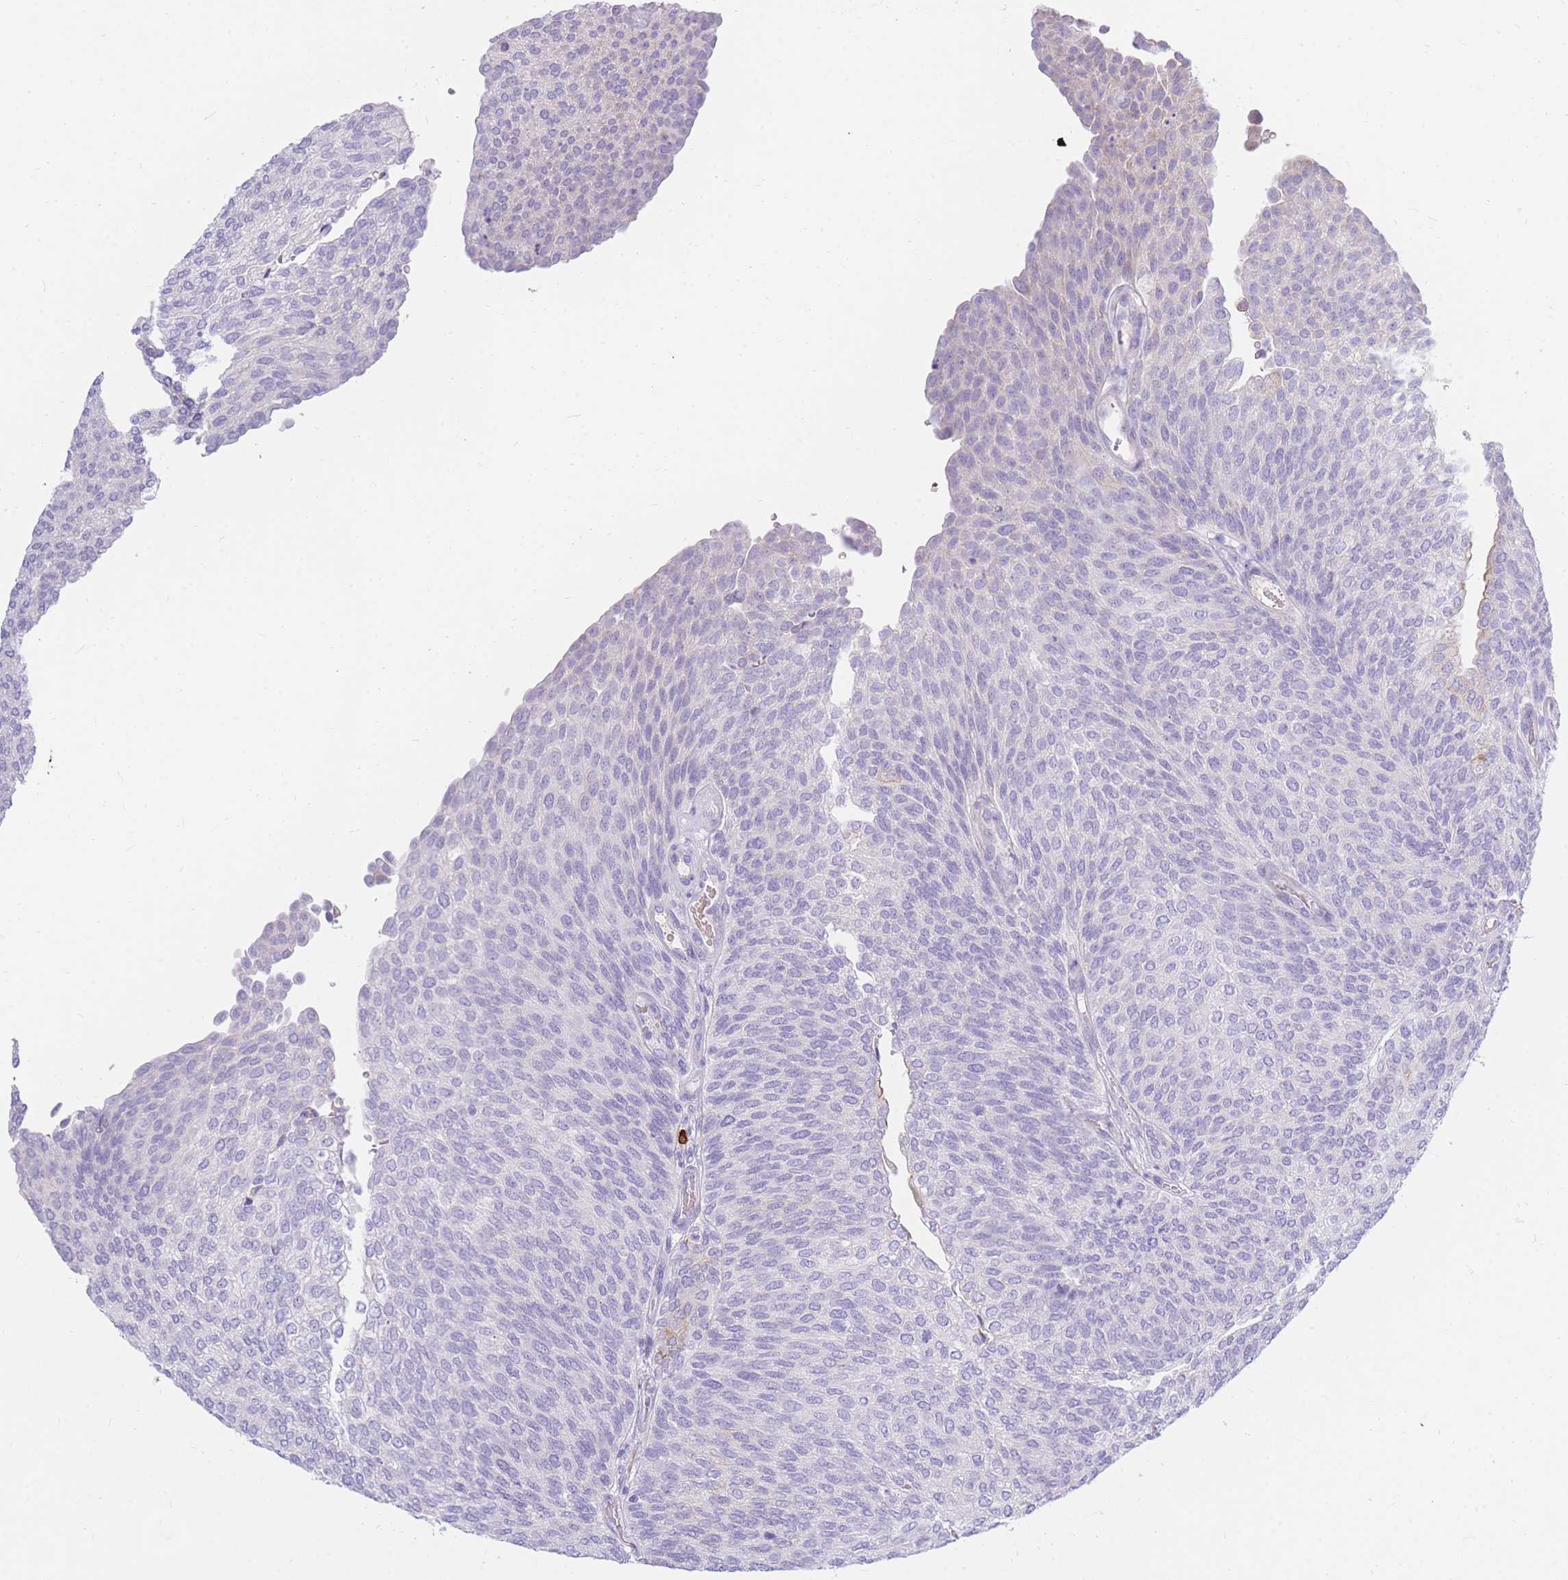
{"staining": {"intensity": "negative", "quantity": "none", "location": "none"}, "tissue": "urothelial cancer", "cell_type": "Tumor cells", "image_type": "cancer", "snomed": [{"axis": "morphology", "description": "Urothelial carcinoma, Low grade"}, {"axis": "topography", "description": "Urinary bladder"}], "caption": "Immunohistochemical staining of urothelial cancer shows no significant staining in tumor cells.", "gene": "TPSD1", "patient": {"sex": "female", "age": 79}}